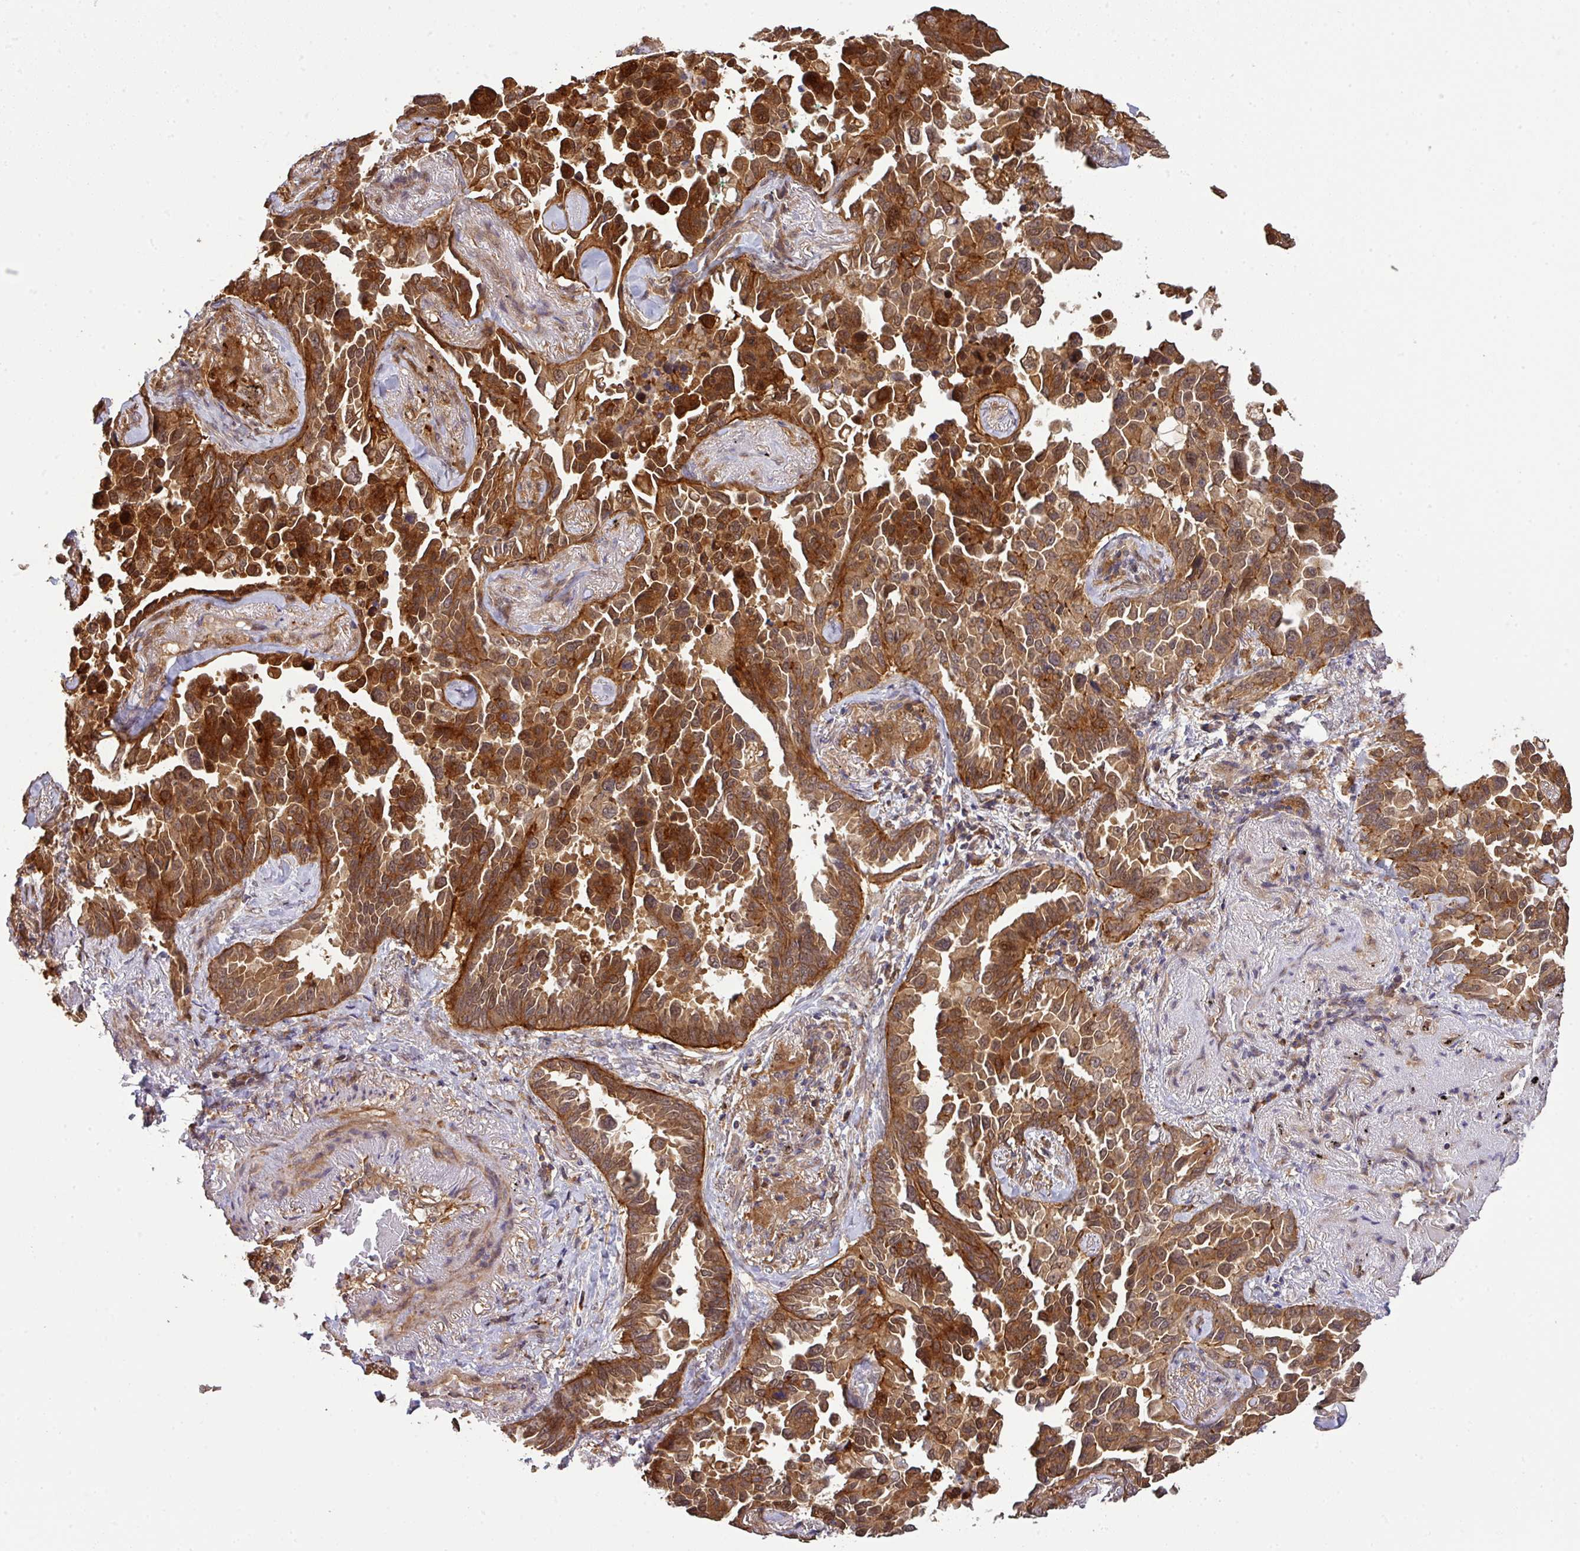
{"staining": {"intensity": "strong", "quantity": ">75%", "location": "cytoplasmic/membranous,nuclear"}, "tissue": "lung cancer", "cell_type": "Tumor cells", "image_type": "cancer", "snomed": [{"axis": "morphology", "description": "Adenocarcinoma, NOS"}, {"axis": "topography", "description": "Lung"}], "caption": "Immunohistochemistry of human lung adenocarcinoma displays high levels of strong cytoplasmic/membranous and nuclear expression in about >75% of tumor cells. (Brightfield microscopy of DAB IHC at high magnification).", "gene": "ARPIN", "patient": {"sex": "female", "age": 67}}